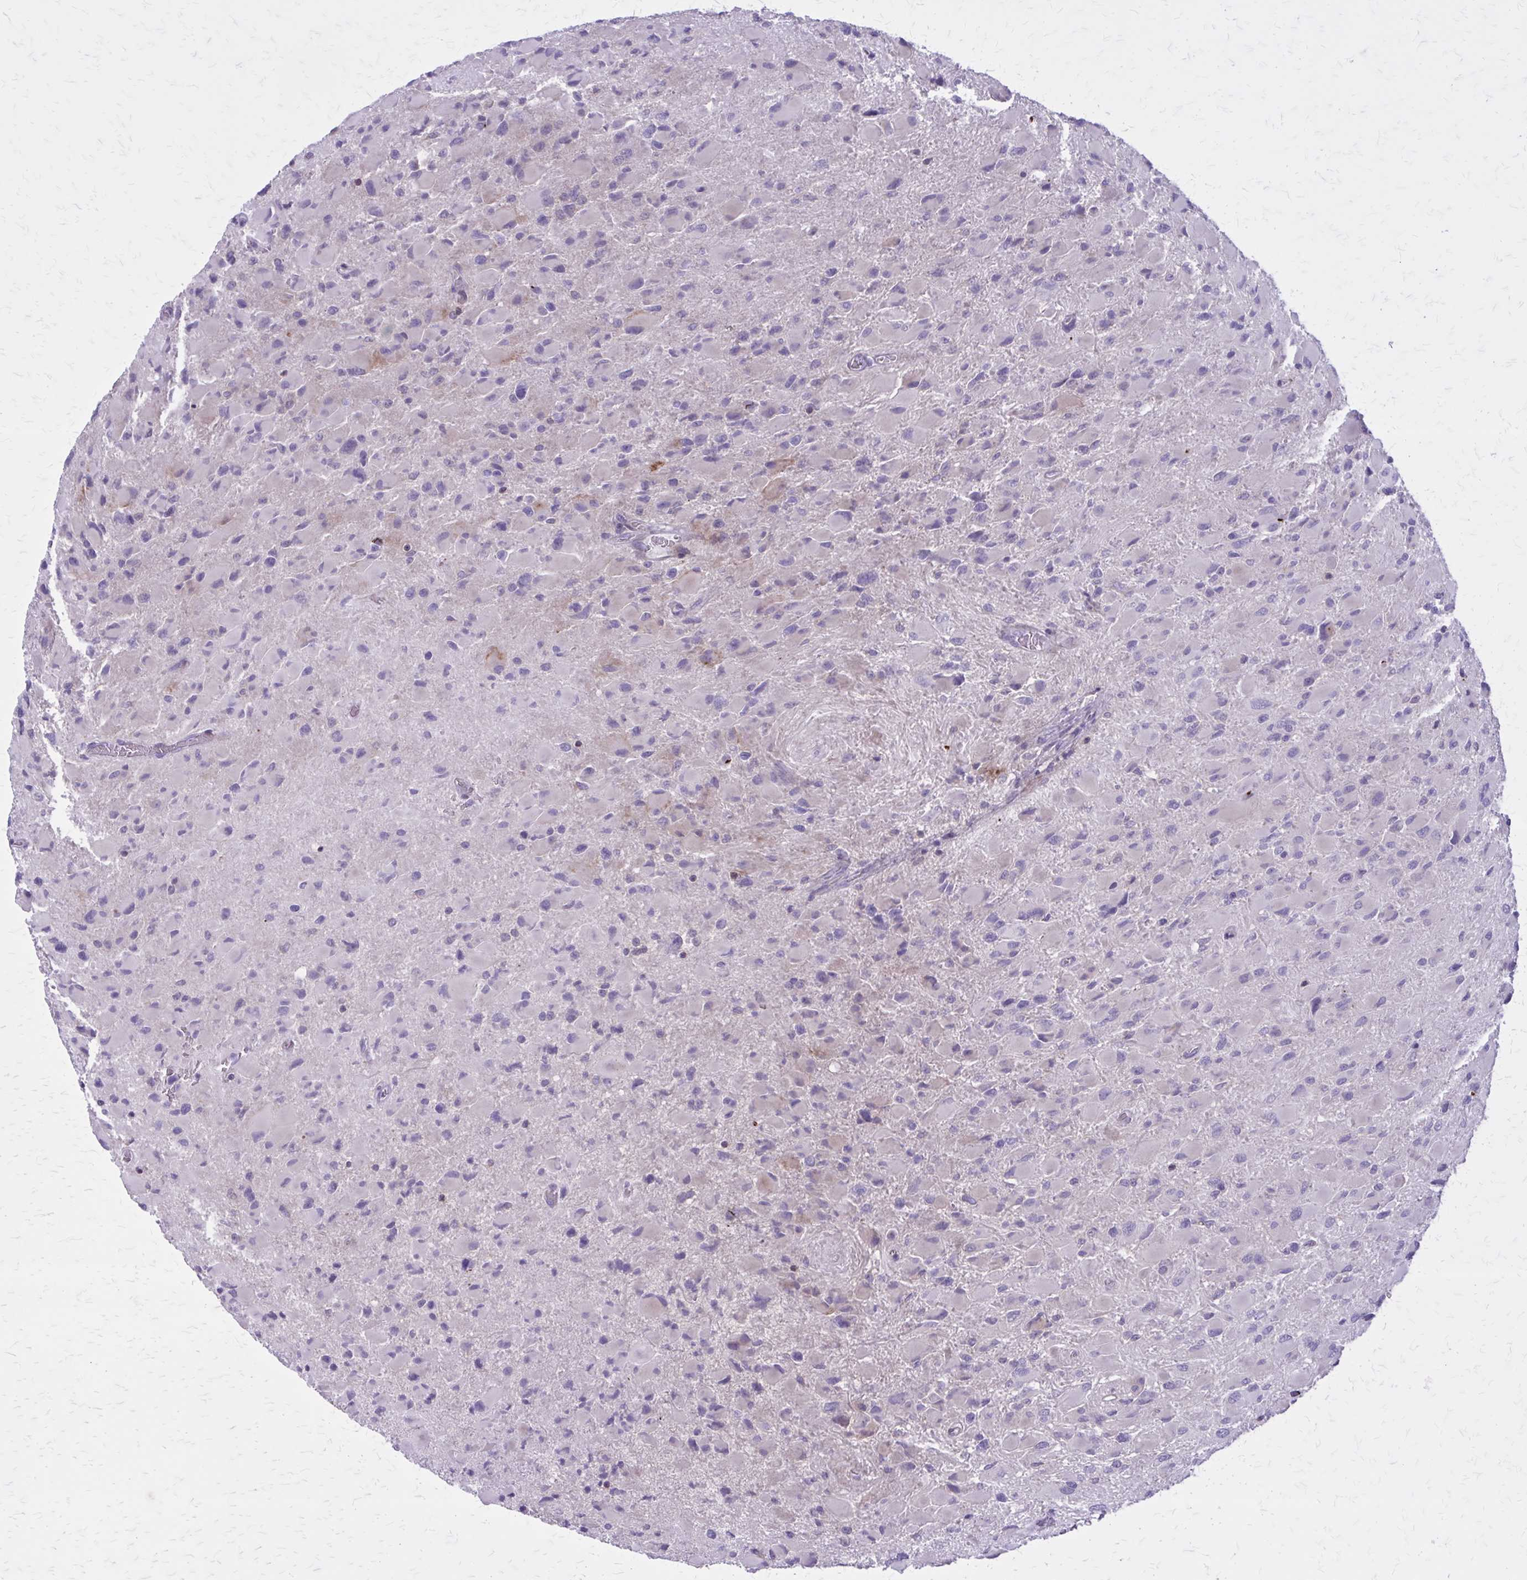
{"staining": {"intensity": "negative", "quantity": "none", "location": "none"}, "tissue": "glioma", "cell_type": "Tumor cells", "image_type": "cancer", "snomed": [{"axis": "morphology", "description": "Glioma, malignant, High grade"}, {"axis": "topography", "description": "Cerebral cortex"}], "caption": "Immunohistochemical staining of glioma exhibits no significant expression in tumor cells.", "gene": "PITPNM1", "patient": {"sex": "female", "age": 36}}